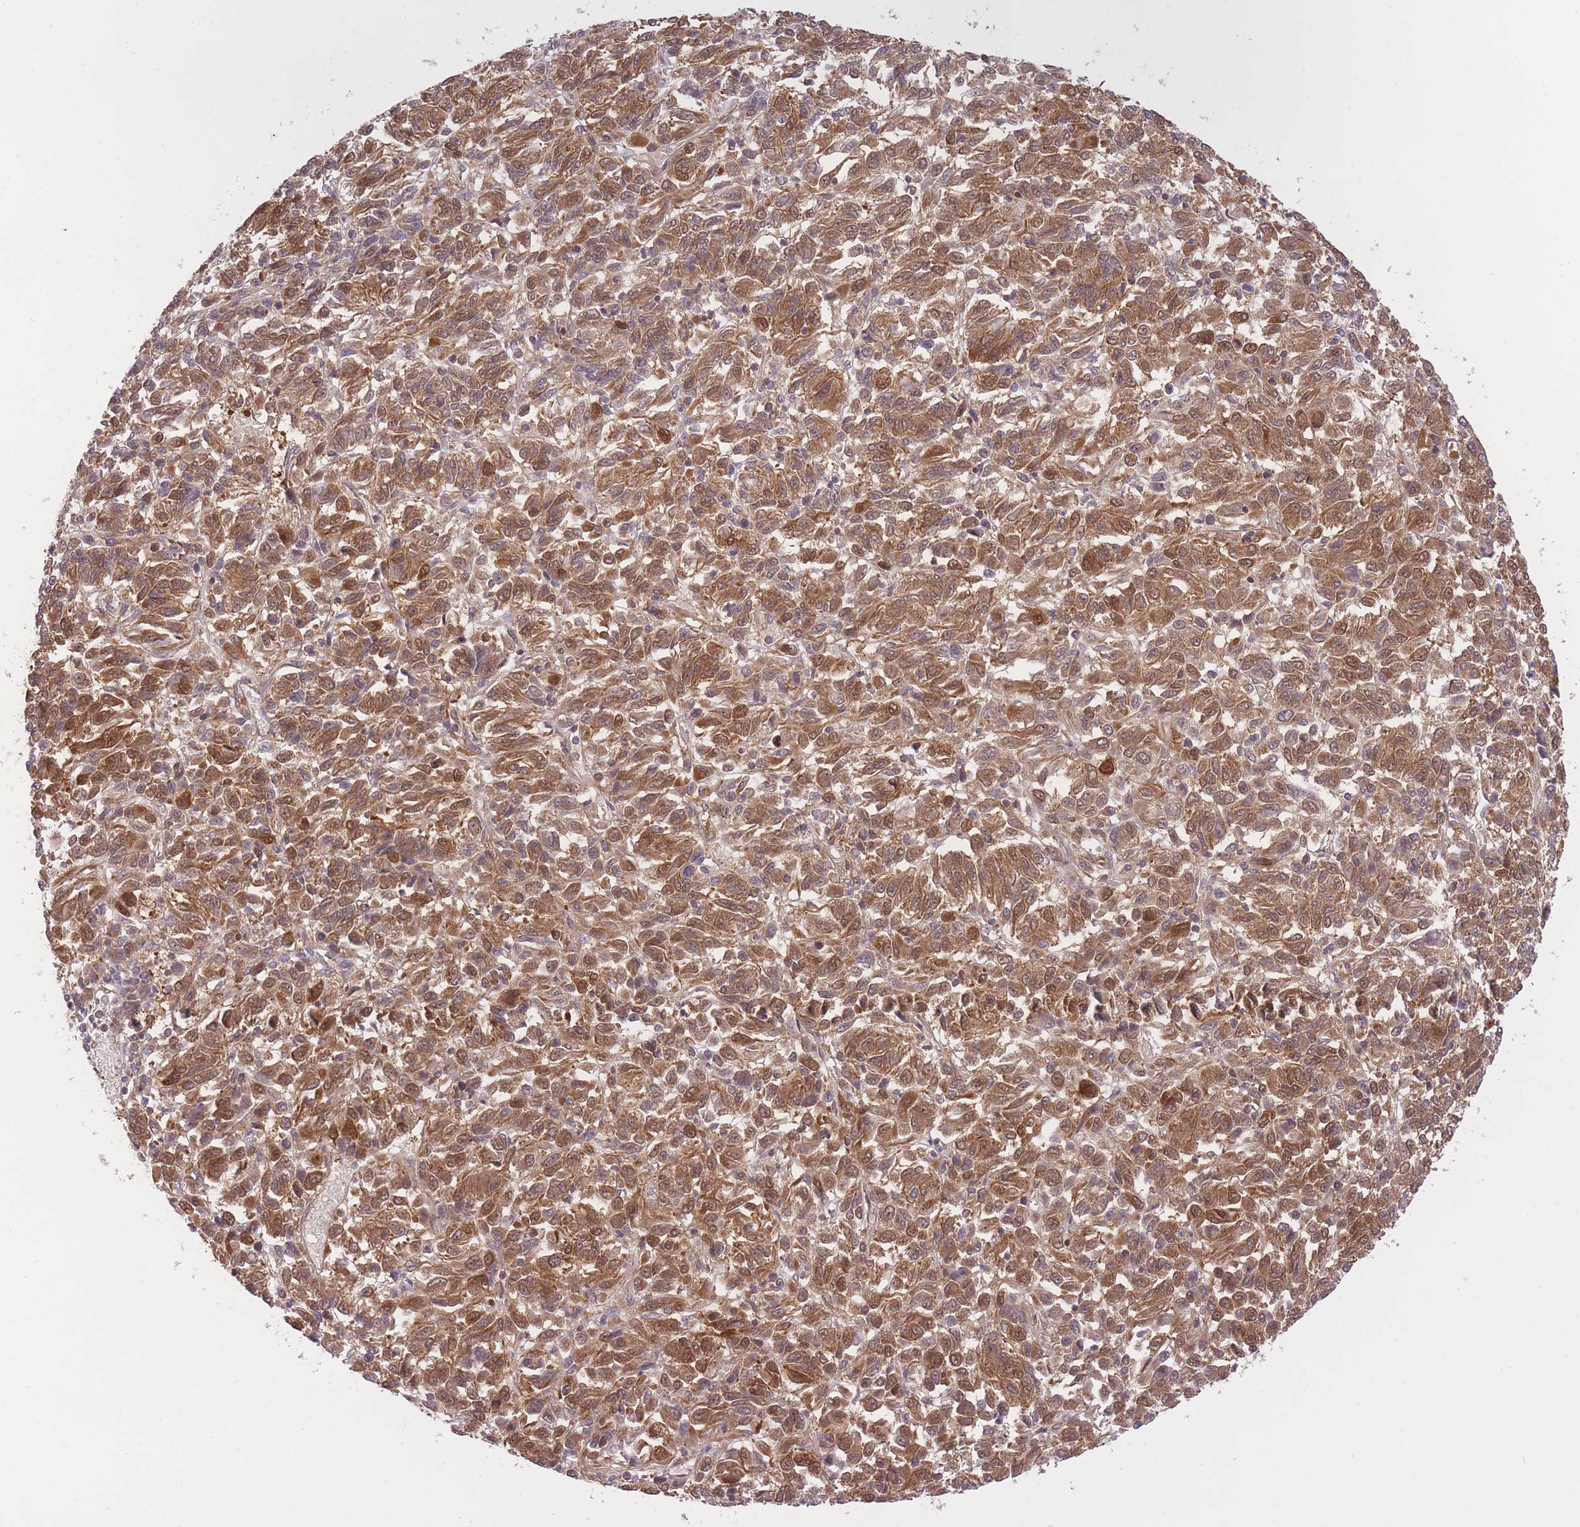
{"staining": {"intensity": "moderate", "quantity": ">75%", "location": "cytoplasmic/membranous,nuclear"}, "tissue": "melanoma", "cell_type": "Tumor cells", "image_type": "cancer", "snomed": [{"axis": "morphology", "description": "Malignant melanoma, Metastatic site"}, {"axis": "topography", "description": "Lung"}], "caption": "Immunohistochemical staining of human melanoma displays medium levels of moderate cytoplasmic/membranous and nuclear protein staining in approximately >75% of tumor cells.", "gene": "PREP", "patient": {"sex": "male", "age": 64}}